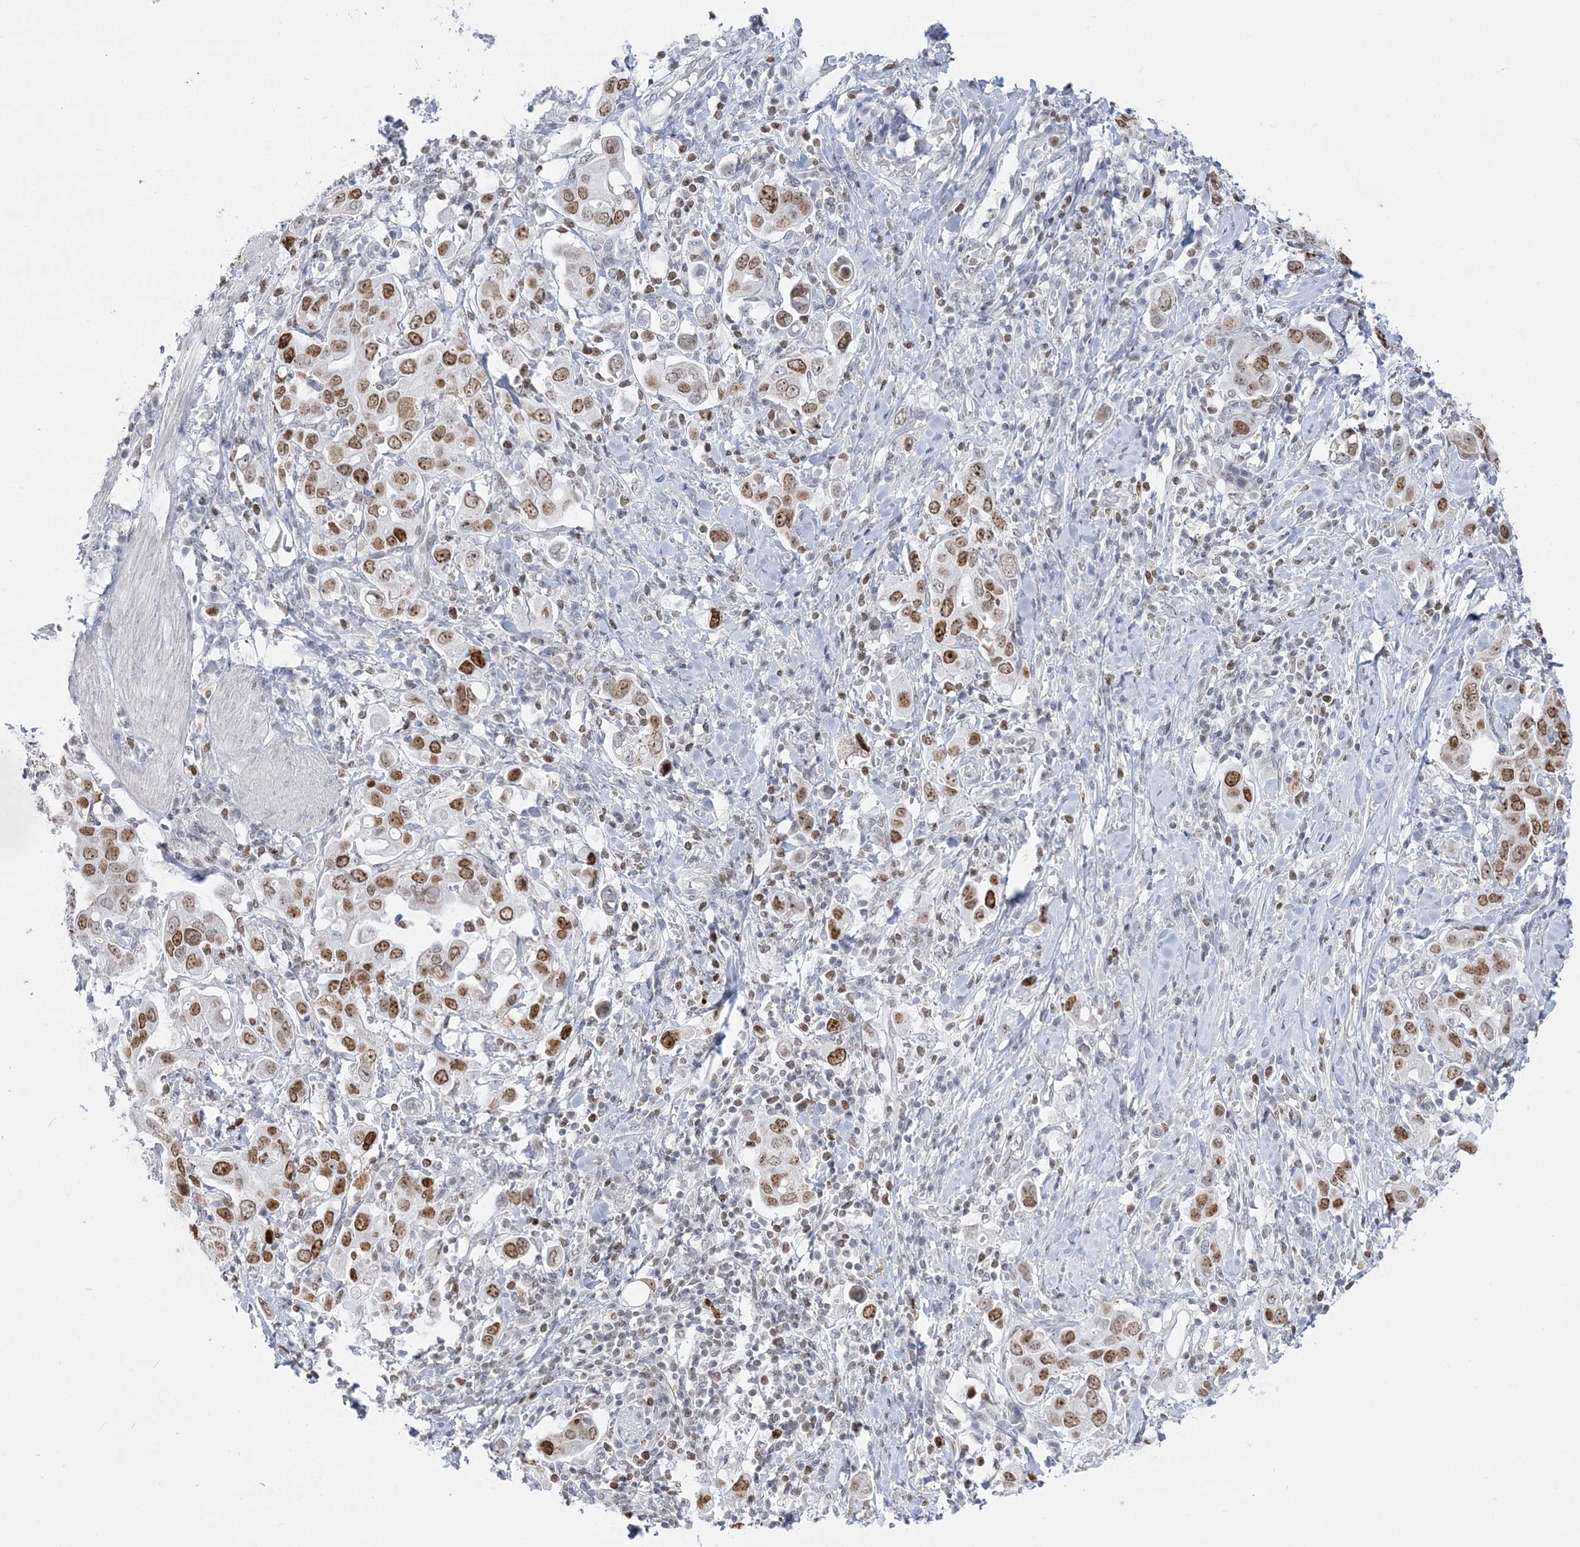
{"staining": {"intensity": "moderate", "quantity": ">75%", "location": "nuclear"}, "tissue": "stomach cancer", "cell_type": "Tumor cells", "image_type": "cancer", "snomed": [{"axis": "morphology", "description": "Adenocarcinoma, NOS"}, {"axis": "topography", "description": "Stomach, upper"}], "caption": "A high-resolution image shows immunohistochemistry (IHC) staining of stomach adenocarcinoma, which demonstrates moderate nuclear positivity in approximately >75% of tumor cells. (Brightfield microscopy of DAB IHC at high magnification).", "gene": "DDX21", "patient": {"sex": "male", "age": 62}}